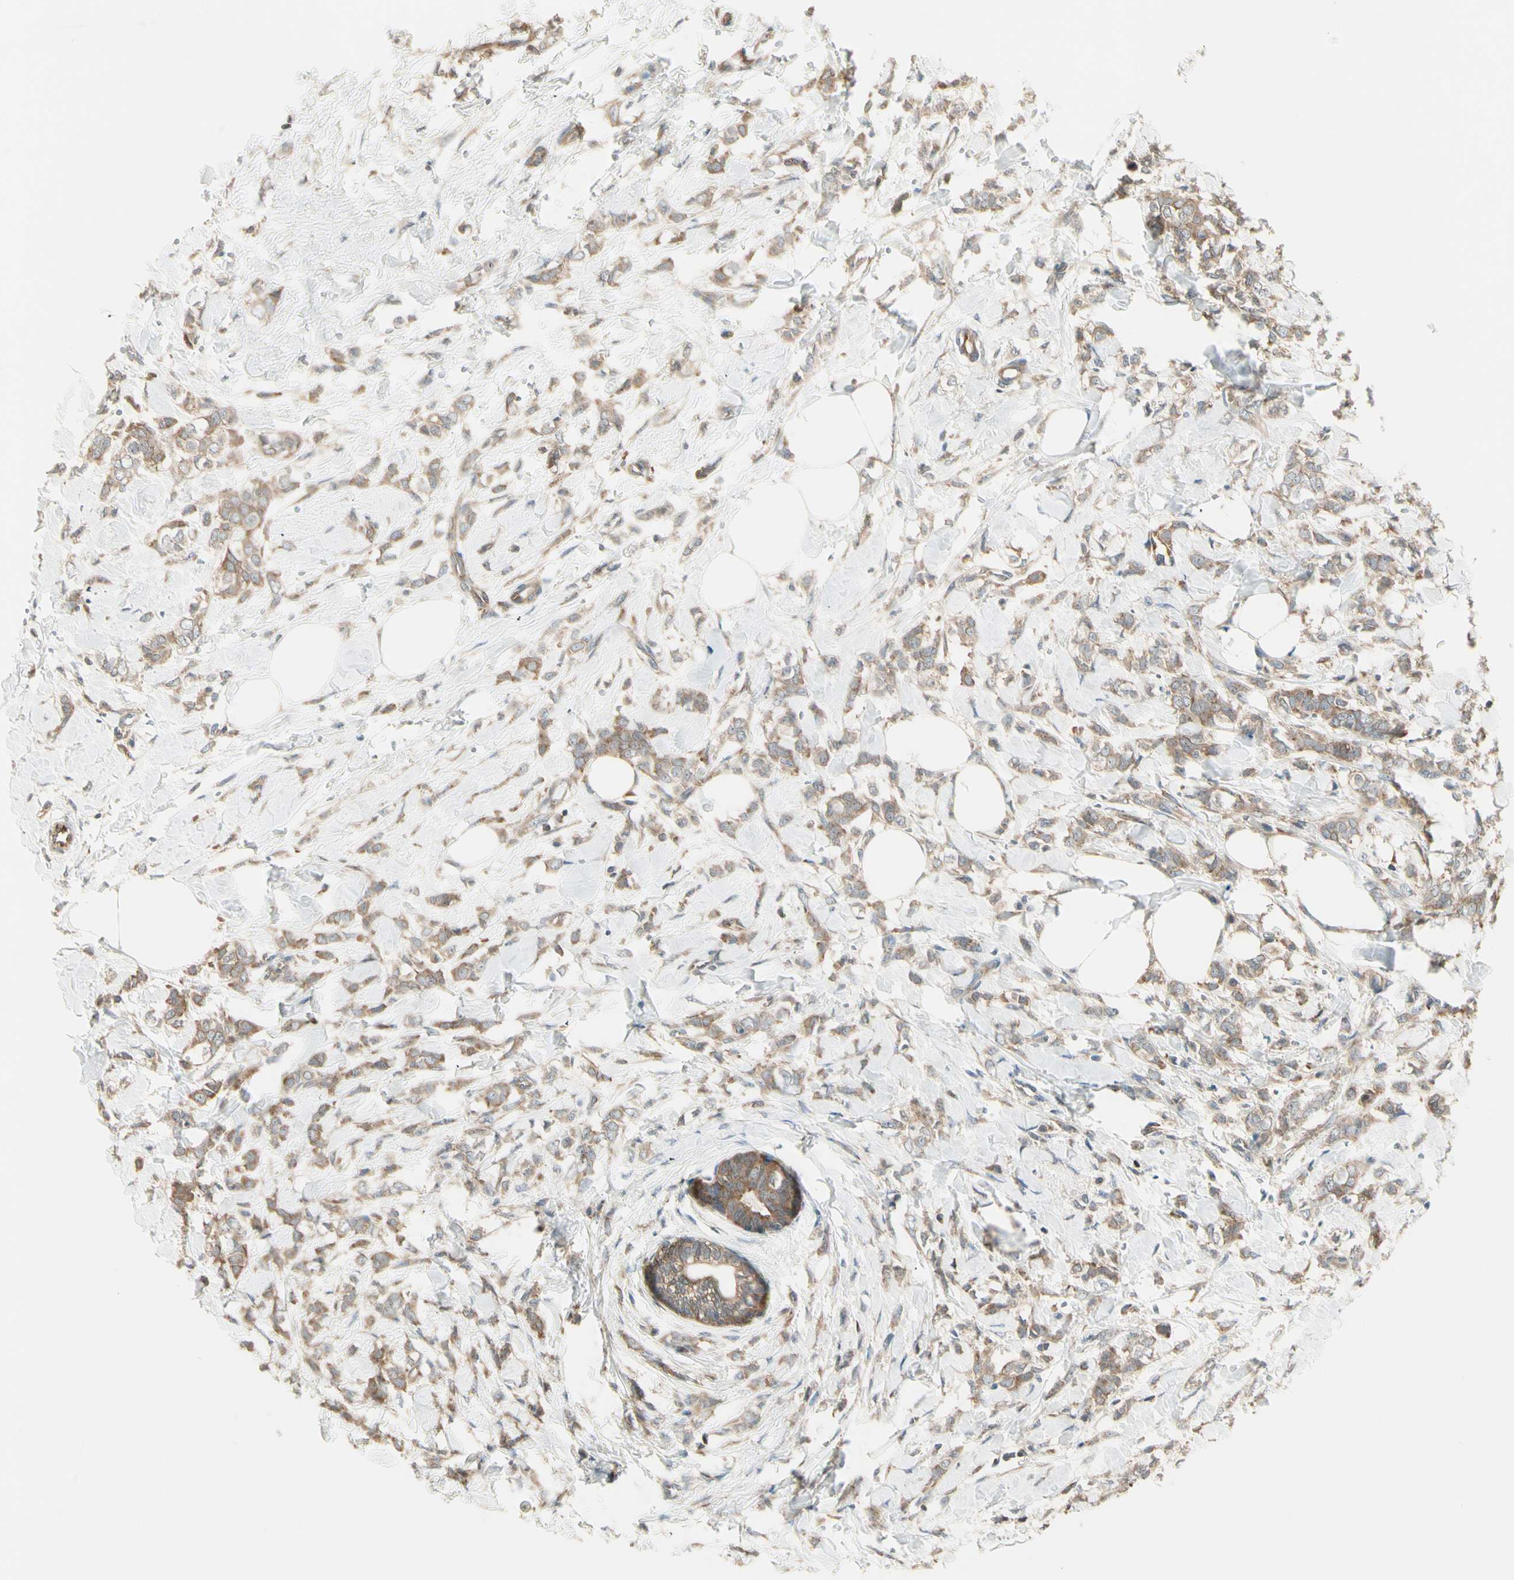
{"staining": {"intensity": "moderate", "quantity": ">75%", "location": "cytoplasmic/membranous"}, "tissue": "breast cancer", "cell_type": "Tumor cells", "image_type": "cancer", "snomed": [{"axis": "morphology", "description": "Lobular carcinoma, in situ"}, {"axis": "morphology", "description": "Lobular carcinoma"}, {"axis": "topography", "description": "Breast"}], "caption": "Moderate cytoplasmic/membranous staining for a protein is seen in about >75% of tumor cells of breast cancer using immunohistochemistry (IHC).", "gene": "OXSR1", "patient": {"sex": "female", "age": 41}}